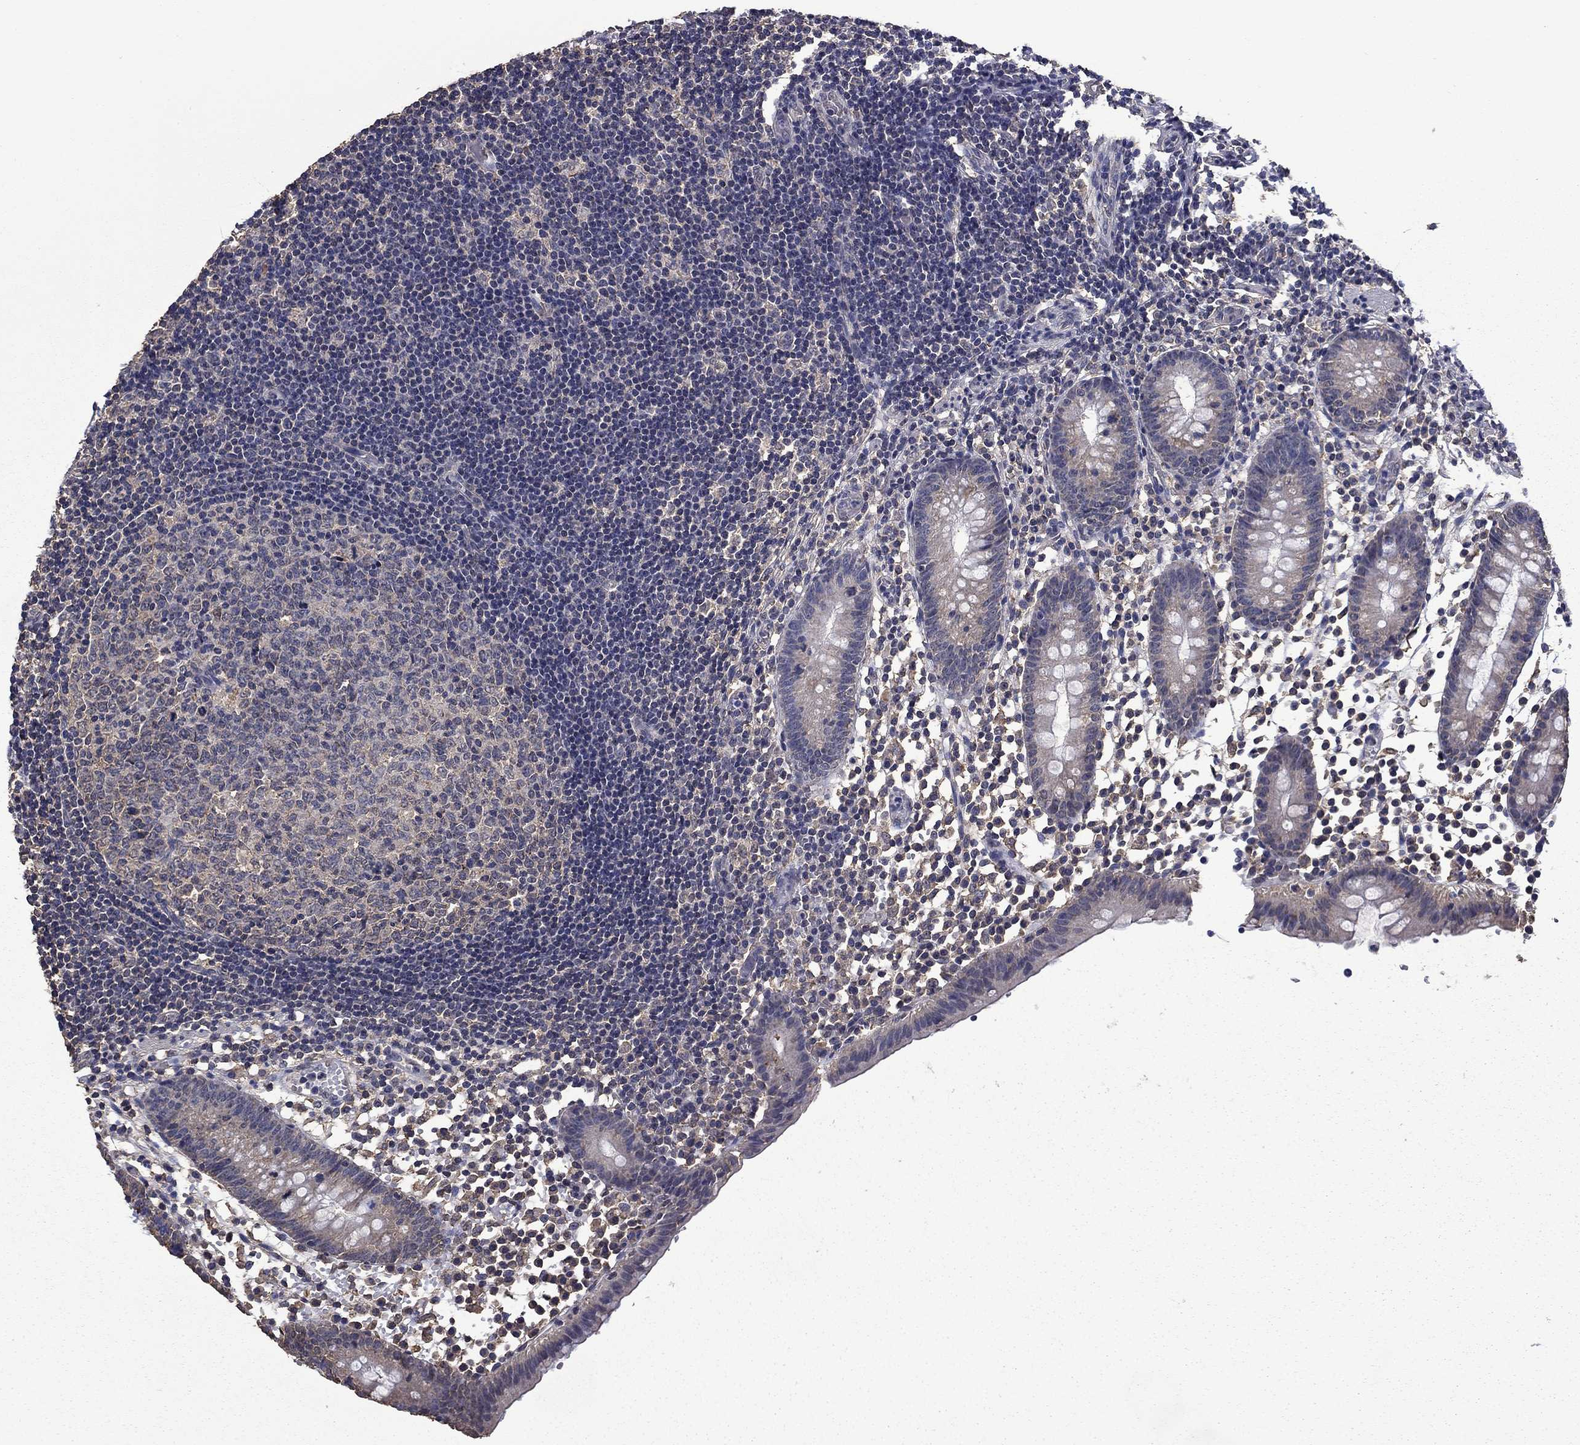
{"staining": {"intensity": "negative", "quantity": "none", "location": "none"}, "tissue": "appendix", "cell_type": "Glandular cells", "image_type": "normal", "snomed": [{"axis": "morphology", "description": "Normal tissue, NOS"}, {"axis": "topography", "description": "Appendix"}], "caption": "IHC of benign human appendix reveals no positivity in glandular cells.", "gene": "MFAP3L", "patient": {"sex": "female", "age": 40}}